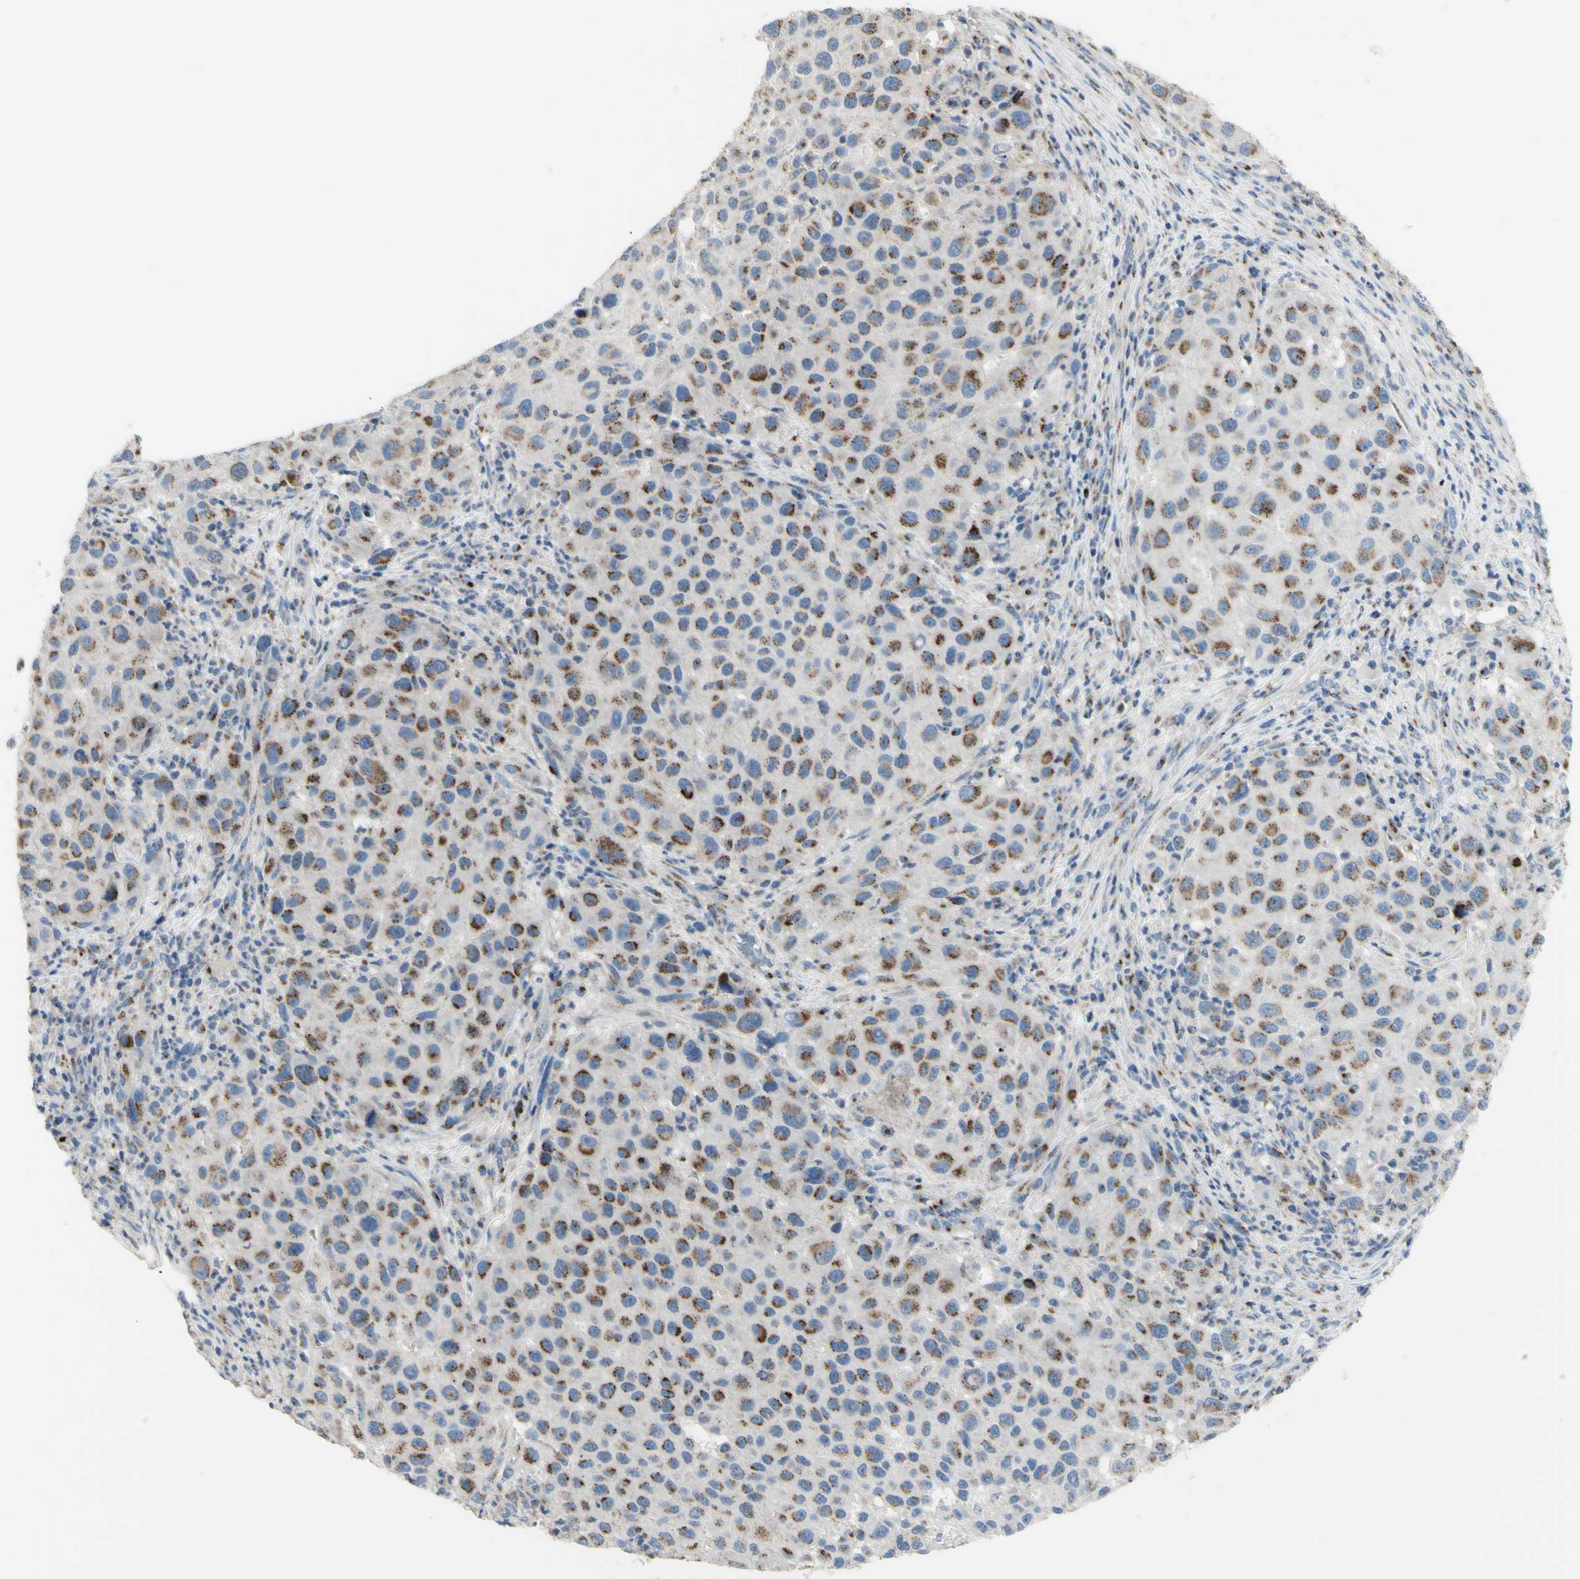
{"staining": {"intensity": "moderate", "quantity": ">75%", "location": "cytoplasmic/membranous"}, "tissue": "melanoma", "cell_type": "Tumor cells", "image_type": "cancer", "snomed": [{"axis": "morphology", "description": "Malignant melanoma, Metastatic site"}, {"axis": "topography", "description": "Lymph node"}], "caption": "Malignant melanoma (metastatic site) stained with a brown dye displays moderate cytoplasmic/membranous positive expression in about >75% of tumor cells.", "gene": "B4GALT3", "patient": {"sex": "male", "age": 61}}